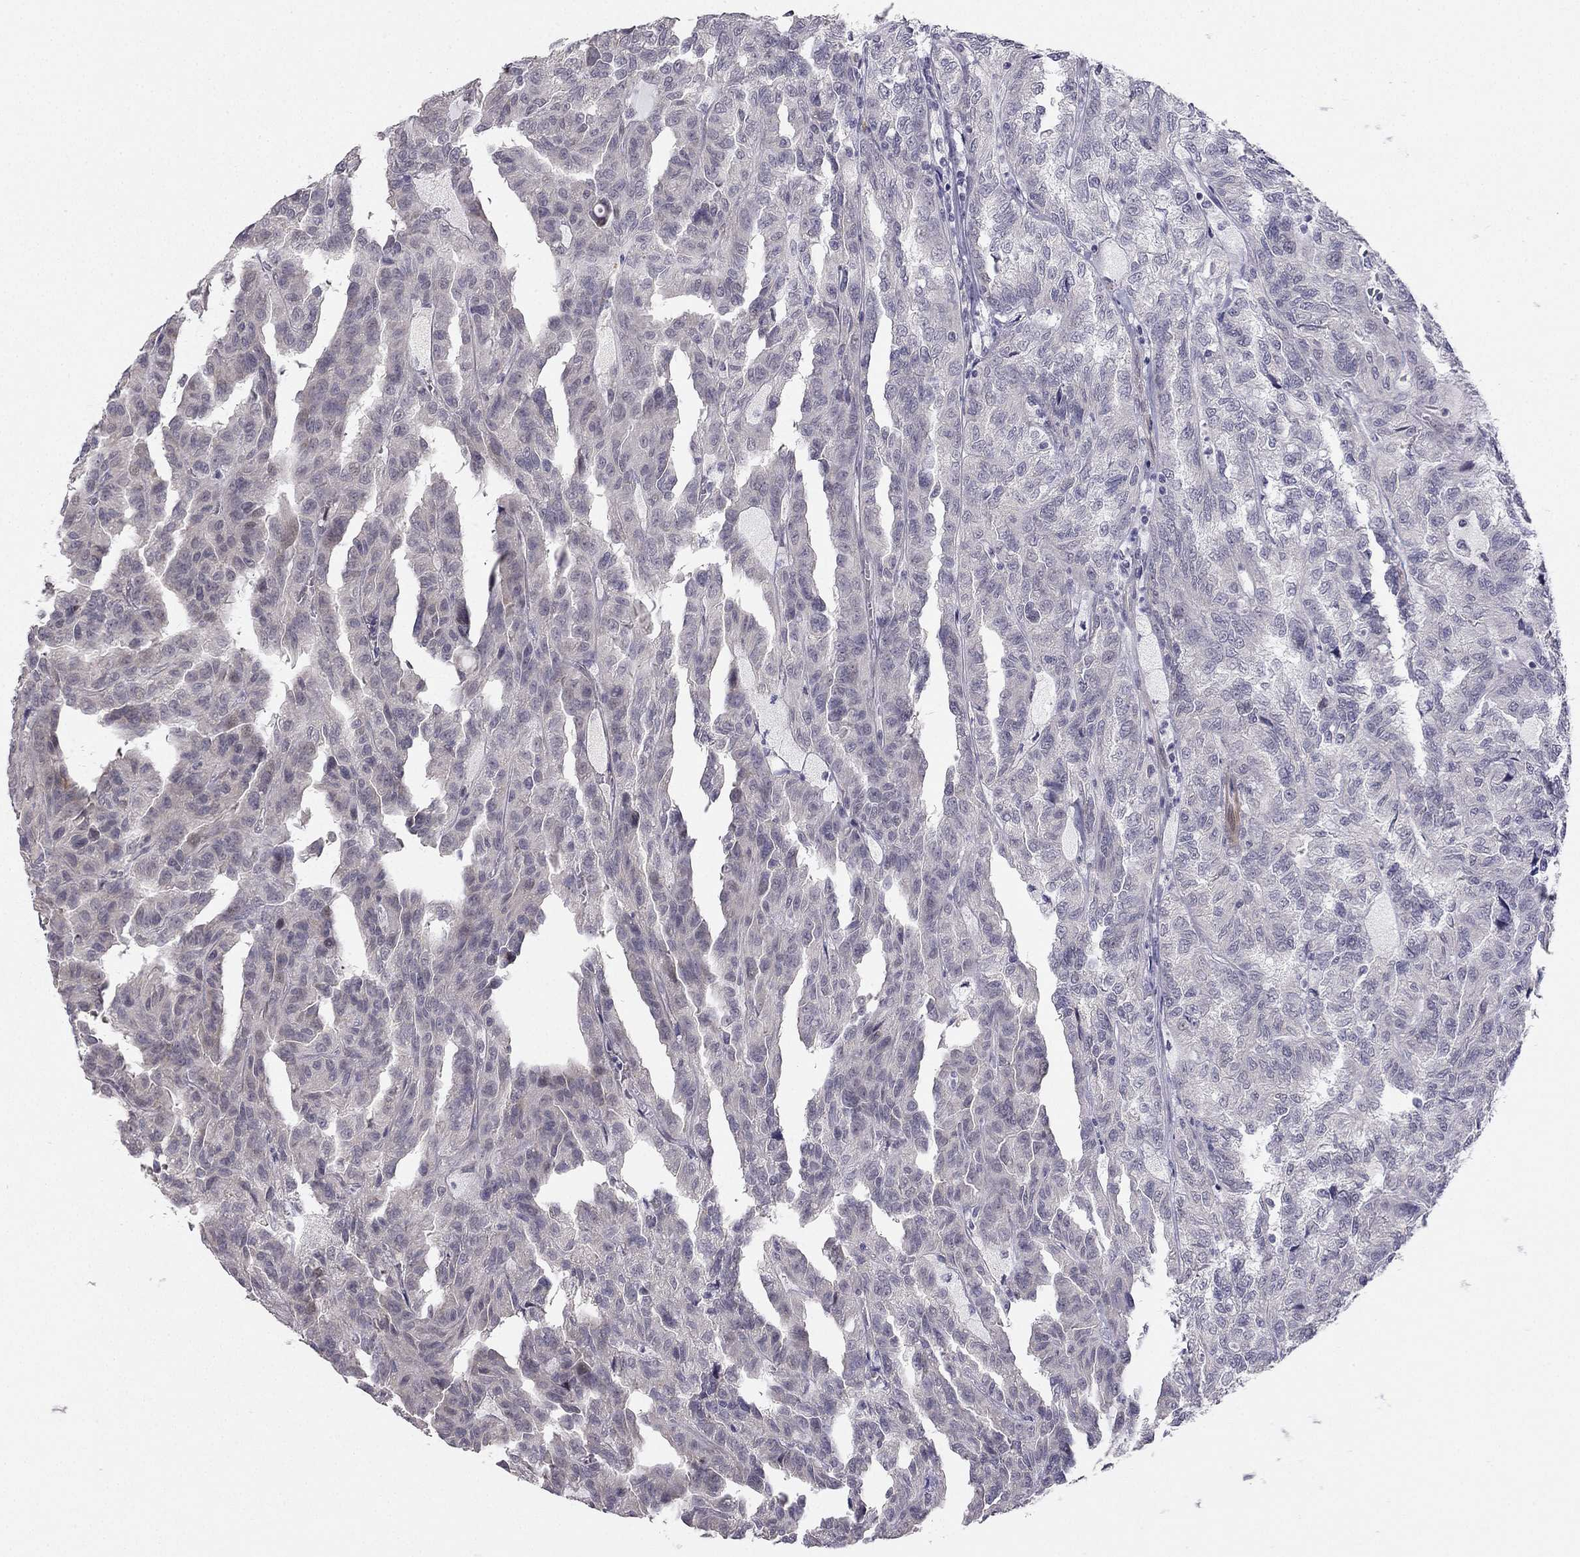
{"staining": {"intensity": "negative", "quantity": "none", "location": "none"}, "tissue": "renal cancer", "cell_type": "Tumor cells", "image_type": "cancer", "snomed": [{"axis": "morphology", "description": "Adenocarcinoma, NOS"}, {"axis": "topography", "description": "Kidney"}], "caption": "Renal cancer (adenocarcinoma) was stained to show a protein in brown. There is no significant positivity in tumor cells. (DAB immunohistochemistry, high magnification).", "gene": "CHST8", "patient": {"sex": "male", "age": 79}}